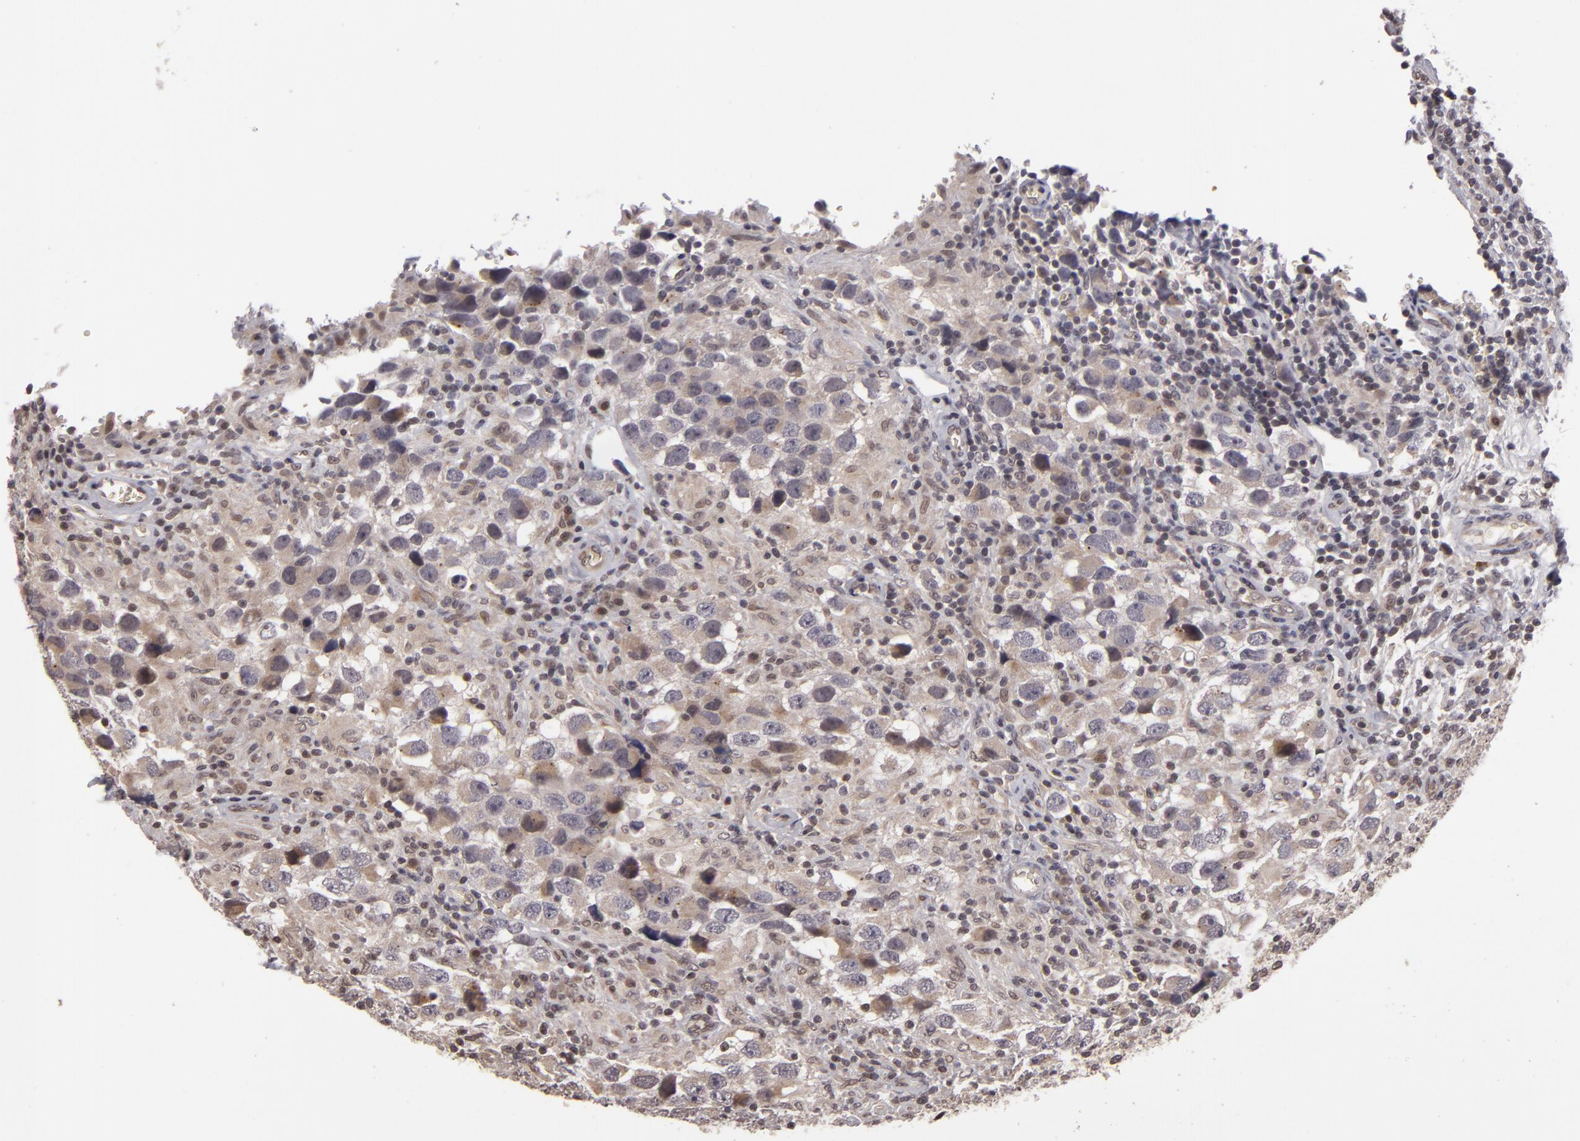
{"staining": {"intensity": "negative", "quantity": "none", "location": "none"}, "tissue": "testis cancer", "cell_type": "Tumor cells", "image_type": "cancer", "snomed": [{"axis": "morphology", "description": "Carcinoma, Embryonal, NOS"}, {"axis": "topography", "description": "Testis"}], "caption": "This is an immunohistochemistry photomicrograph of testis embryonal carcinoma. There is no expression in tumor cells.", "gene": "DFFA", "patient": {"sex": "male", "age": 21}}